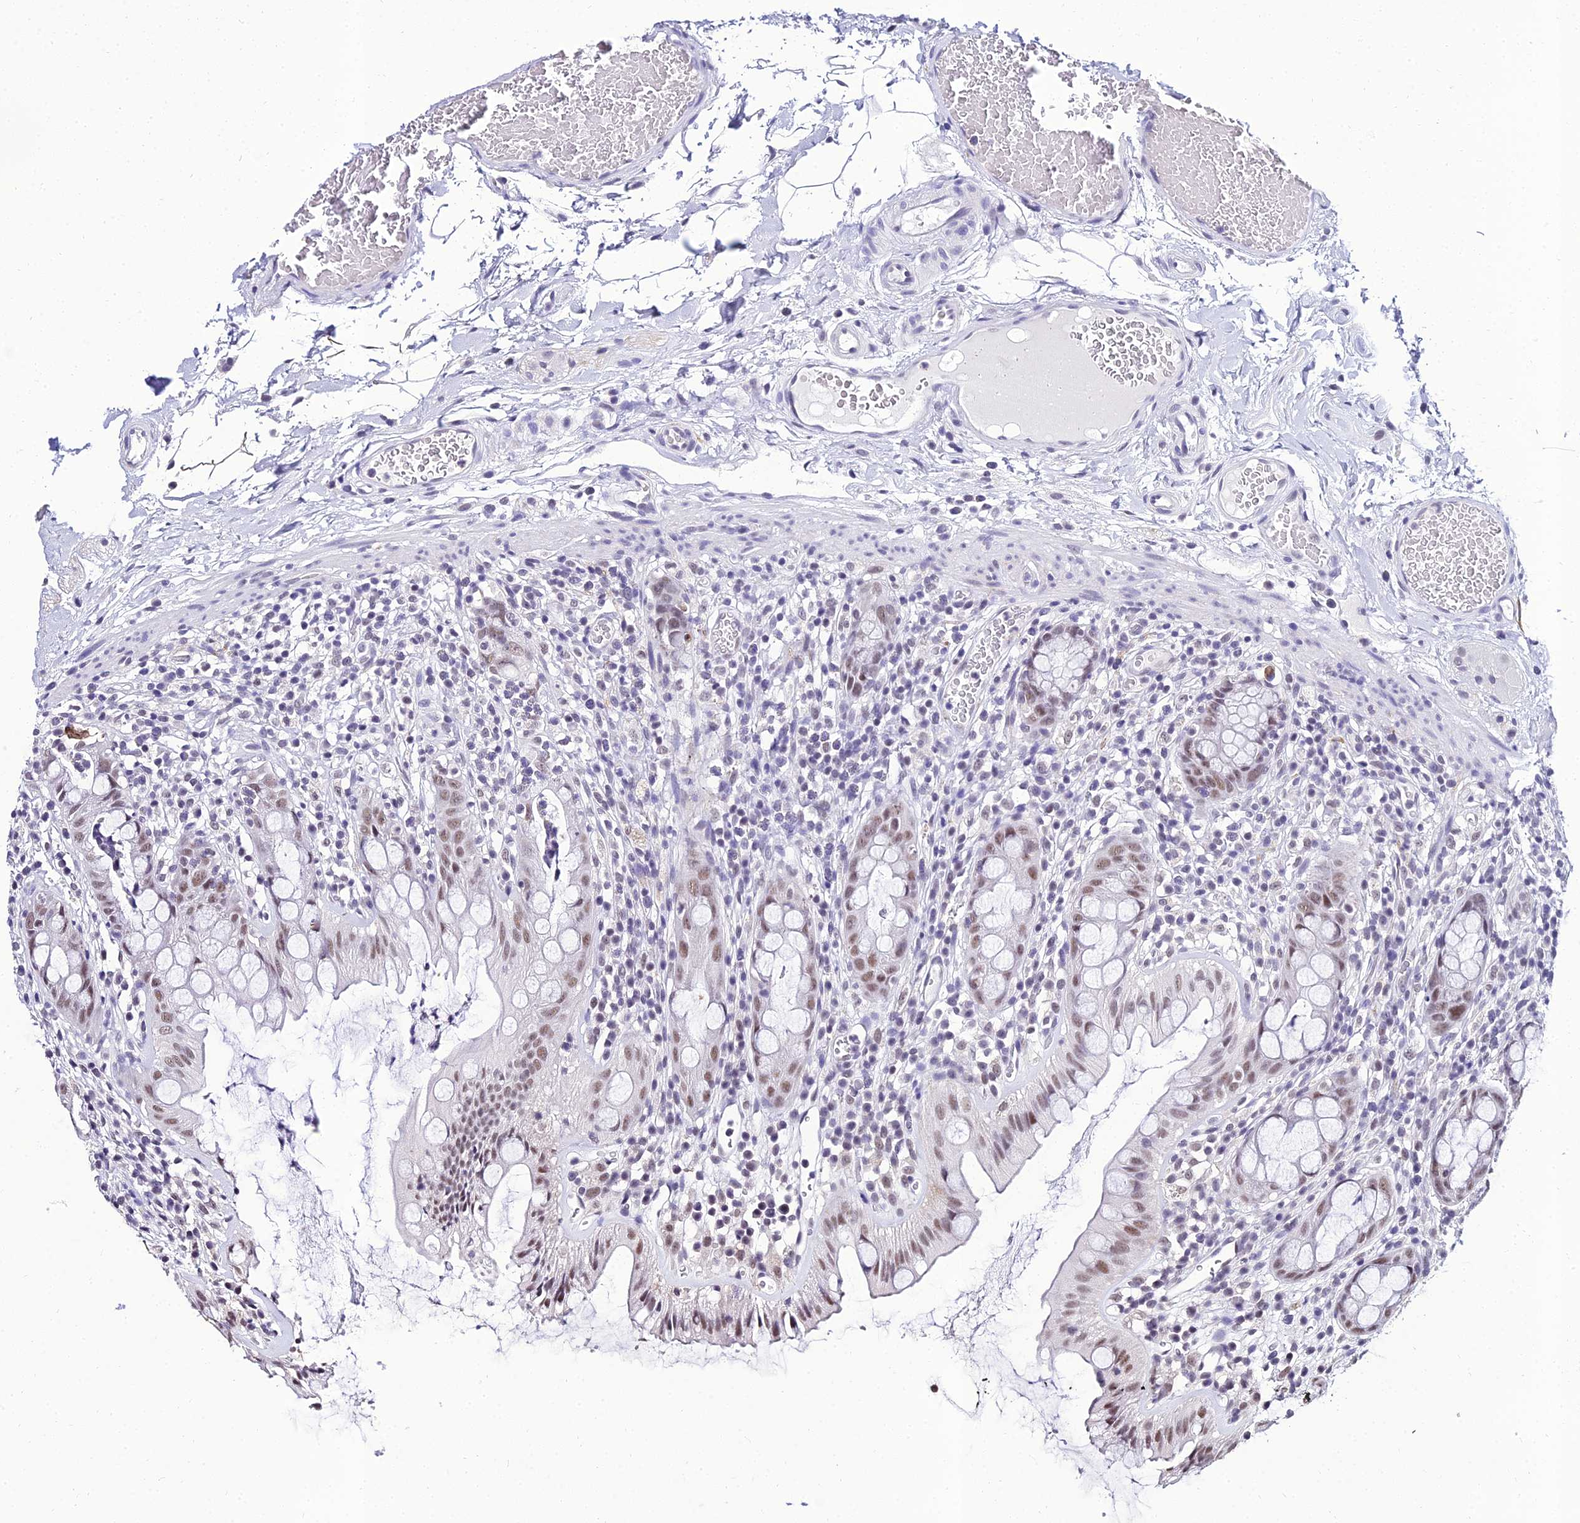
{"staining": {"intensity": "moderate", "quantity": "25%-75%", "location": "nuclear"}, "tissue": "rectum", "cell_type": "Glandular cells", "image_type": "normal", "snomed": [{"axis": "morphology", "description": "Normal tissue, NOS"}, {"axis": "topography", "description": "Rectum"}], "caption": "Unremarkable rectum demonstrates moderate nuclear staining in approximately 25%-75% of glandular cells, visualized by immunohistochemistry. The staining is performed using DAB brown chromogen to label protein expression. The nuclei are counter-stained blue using hematoxylin.", "gene": "PPP4R2", "patient": {"sex": "female", "age": 57}}